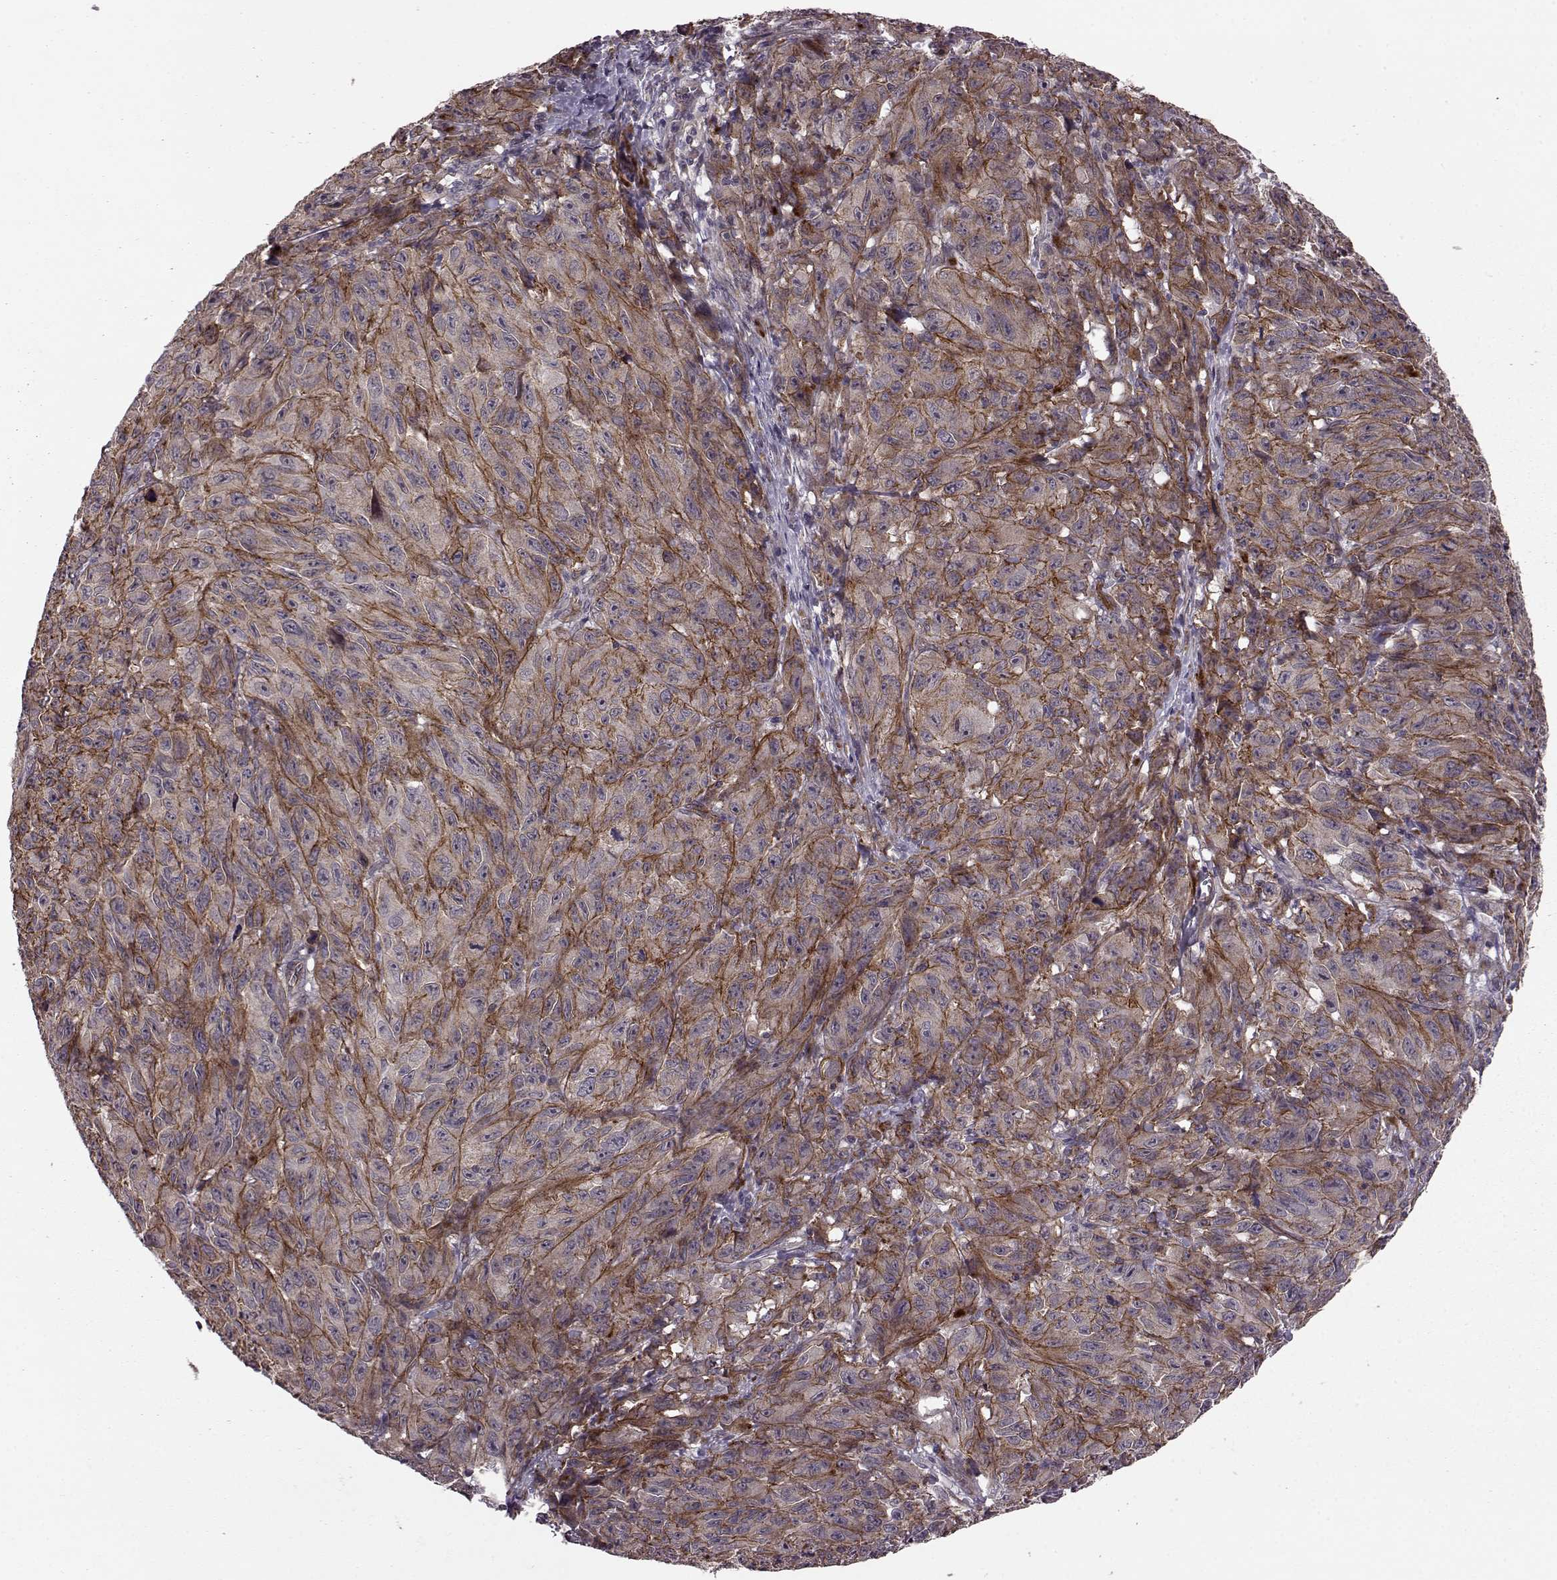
{"staining": {"intensity": "strong", "quantity": ">75%", "location": "cytoplasmic/membranous"}, "tissue": "melanoma", "cell_type": "Tumor cells", "image_type": "cancer", "snomed": [{"axis": "morphology", "description": "Malignant melanoma, NOS"}, {"axis": "topography", "description": "Vulva, labia, clitoris and Bartholin´s gland, NO"}], "caption": "DAB immunohistochemical staining of malignant melanoma displays strong cytoplasmic/membranous protein positivity in approximately >75% of tumor cells.", "gene": "SYNPO", "patient": {"sex": "female", "age": 75}}